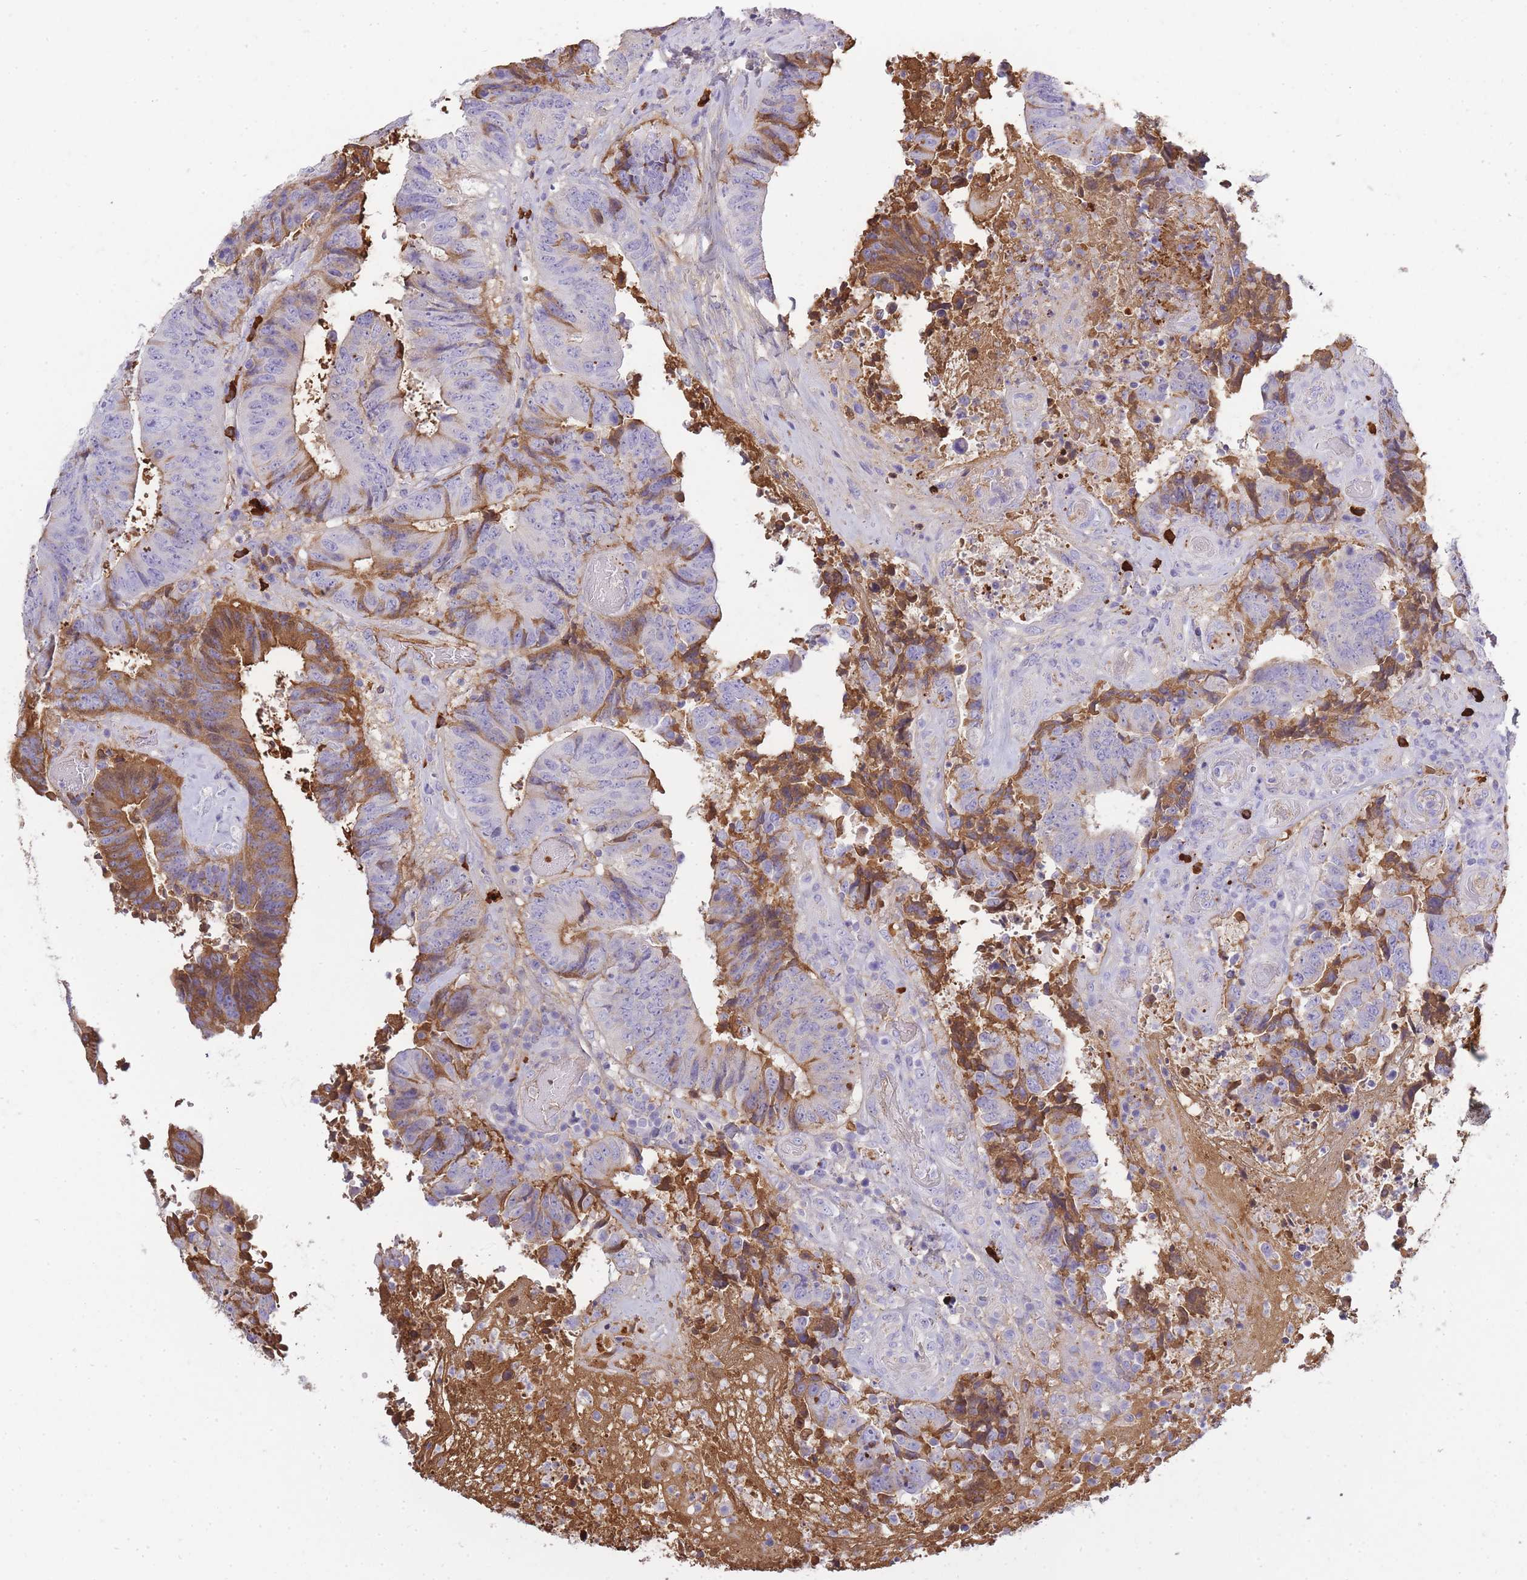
{"staining": {"intensity": "moderate", "quantity": "<25%", "location": "cytoplasmic/membranous"}, "tissue": "colorectal cancer", "cell_type": "Tumor cells", "image_type": "cancer", "snomed": [{"axis": "morphology", "description": "Adenocarcinoma, NOS"}, {"axis": "topography", "description": "Rectum"}], "caption": "This histopathology image displays immunohistochemistry staining of colorectal cancer (adenocarcinoma), with low moderate cytoplasmic/membranous staining in approximately <25% of tumor cells.", "gene": "IGKV1D-42", "patient": {"sex": "male", "age": 72}}